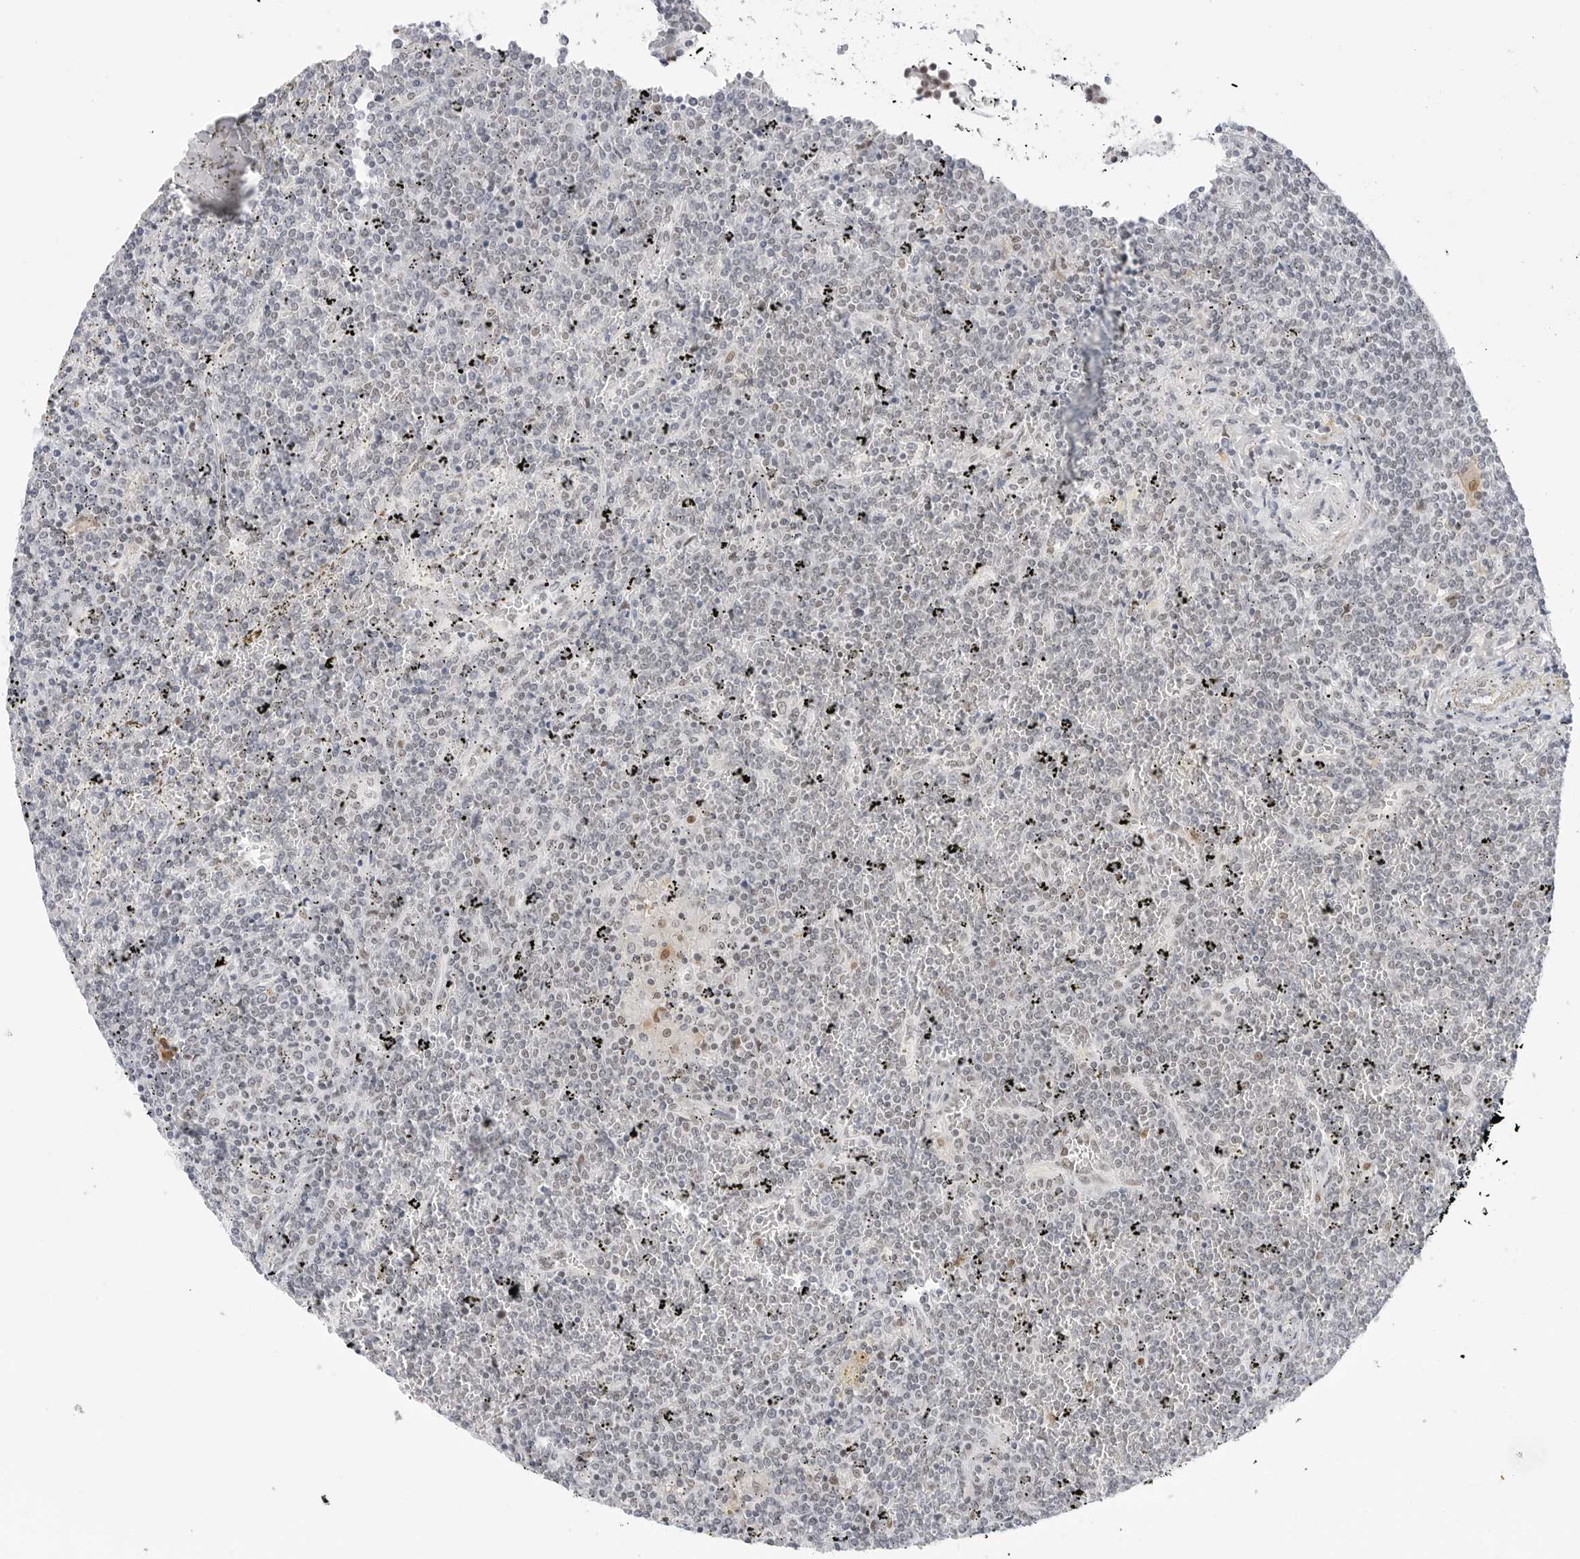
{"staining": {"intensity": "negative", "quantity": "none", "location": "none"}, "tissue": "lymphoma", "cell_type": "Tumor cells", "image_type": "cancer", "snomed": [{"axis": "morphology", "description": "Malignant lymphoma, non-Hodgkin's type, Low grade"}, {"axis": "topography", "description": "Spleen"}], "caption": "The immunohistochemistry (IHC) photomicrograph has no significant staining in tumor cells of lymphoma tissue.", "gene": "C1orf162", "patient": {"sex": "female", "age": 19}}